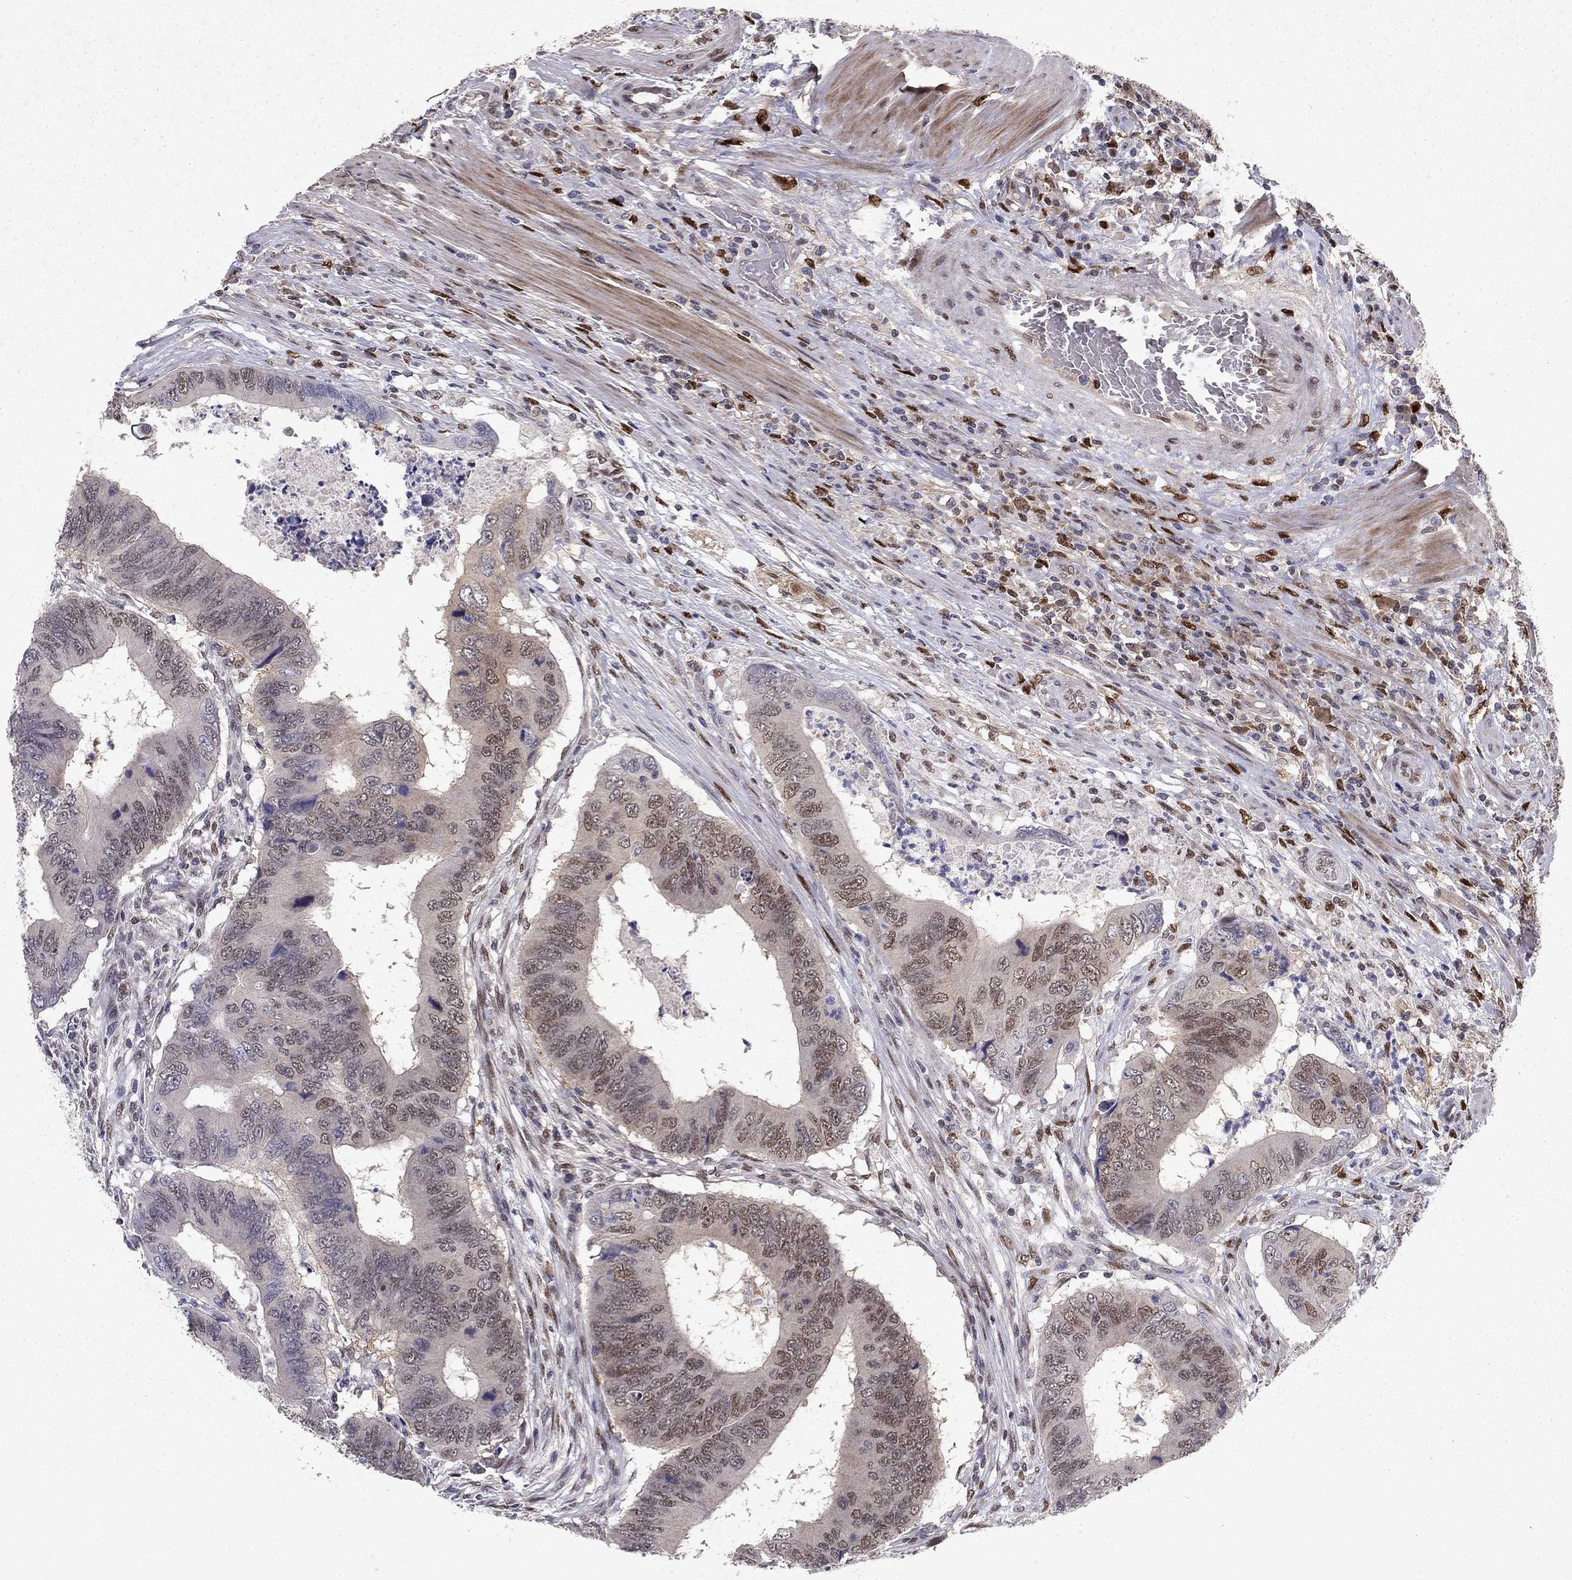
{"staining": {"intensity": "negative", "quantity": "none", "location": "none"}, "tissue": "colorectal cancer", "cell_type": "Tumor cells", "image_type": "cancer", "snomed": [{"axis": "morphology", "description": "Adenocarcinoma, NOS"}, {"axis": "topography", "description": "Colon"}], "caption": "IHC of colorectal cancer exhibits no expression in tumor cells. The staining was performed using DAB (3,3'-diaminobenzidine) to visualize the protein expression in brown, while the nuclei were stained in blue with hematoxylin (Magnification: 20x).", "gene": "CRTC1", "patient": {"sex": "male", "age": 53}}